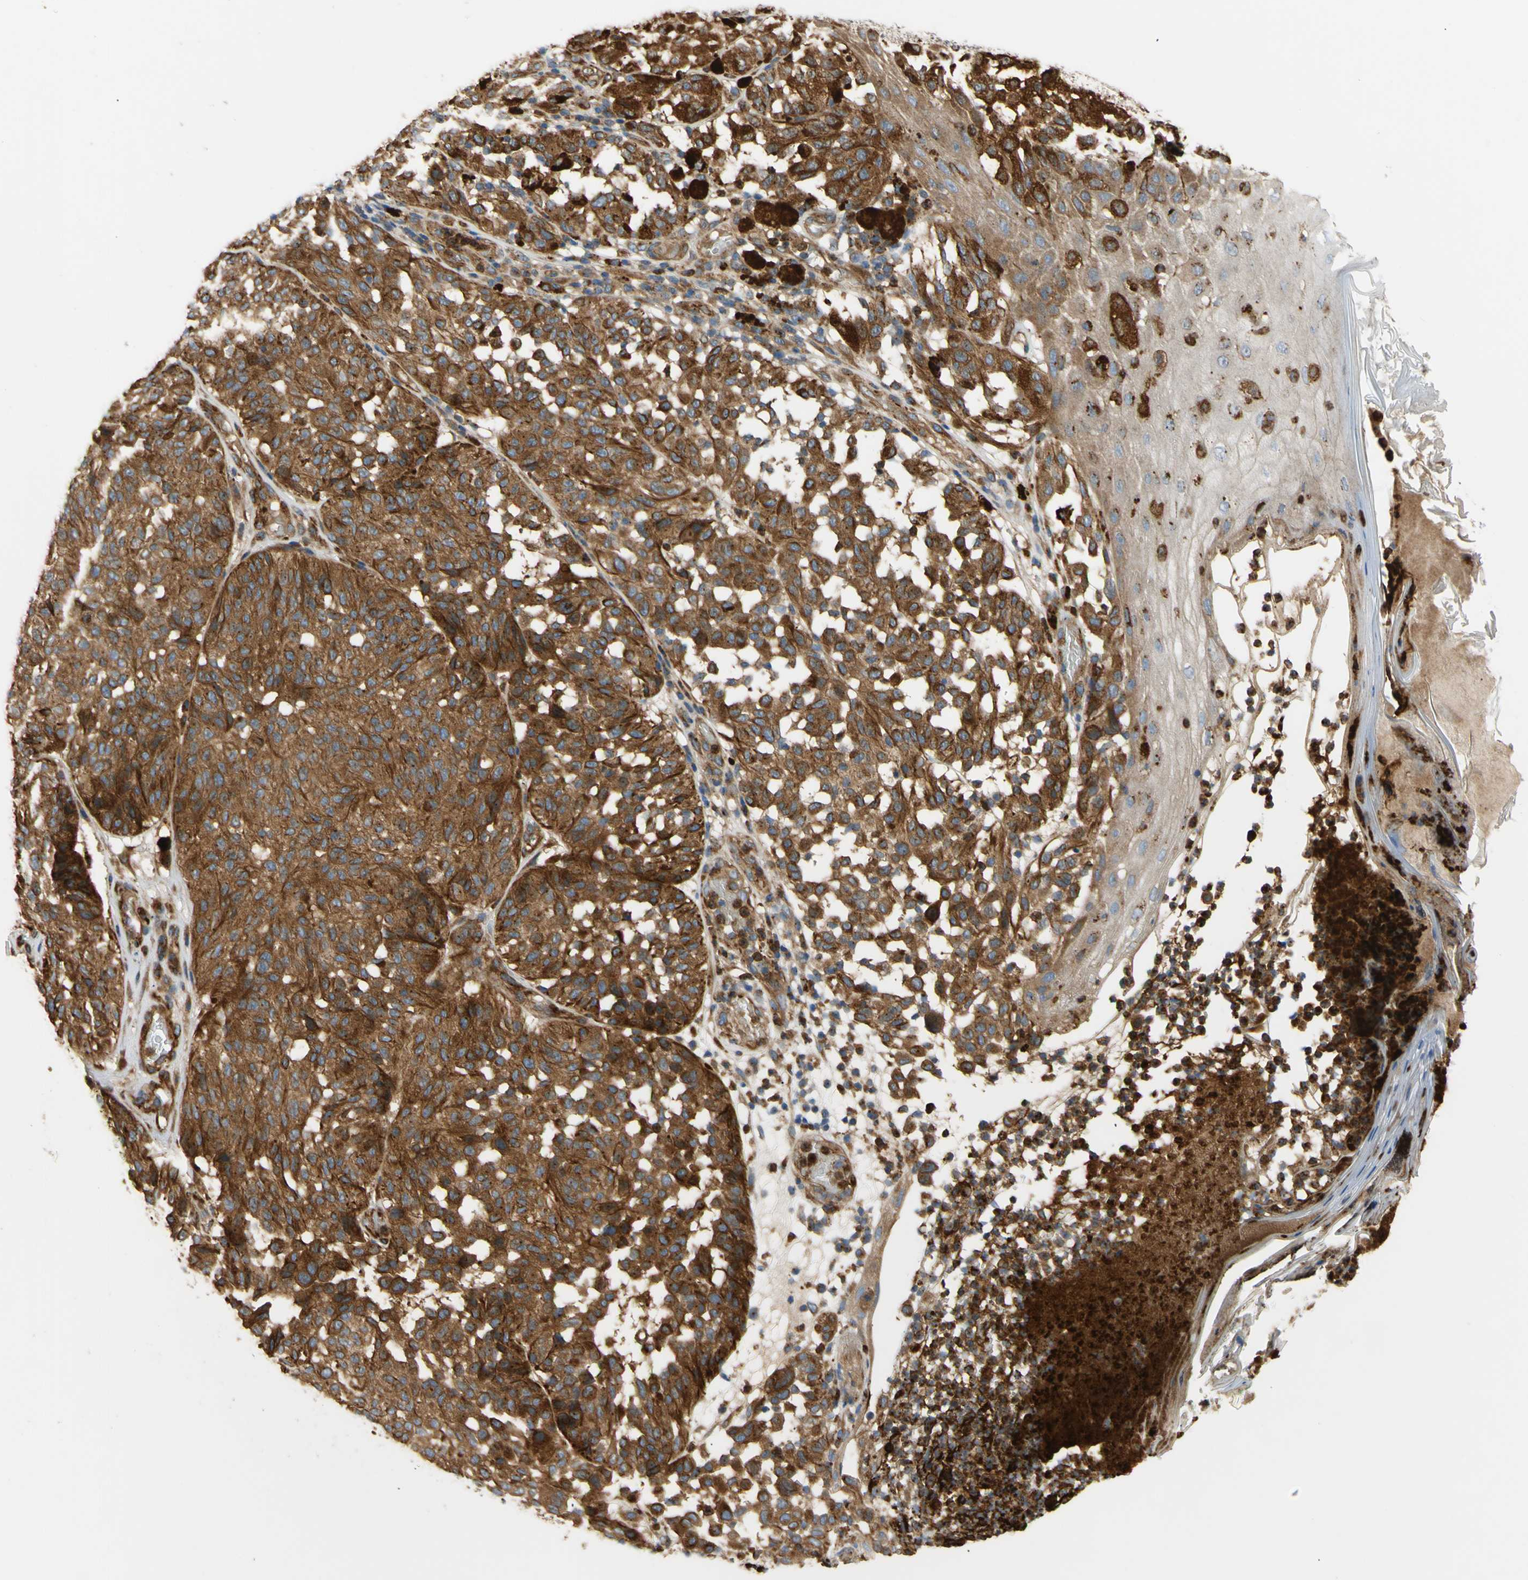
{"staining": {"intensity": "strong", "quantity": ">75%", "location": "cytoplasmic/membranous"}, "tissue": "melanoma", "cell_type": "Tumor cells", "image_type": "cancer", "snomed": [{"axis": "morphology", "description": "Malignant melanoma, NOS"}, {"axis": "topography", "description": "Skin"}], "caption": "Protein staining demonstrates strong cytoplasmic/membranous expression in about >75% of tumor cells in malignant melanoma. Ihc stains the protein in brown and the nuclei are stained blue.", "gene": "TUBG2", "patient": {"sex": "female", "age": 46}}